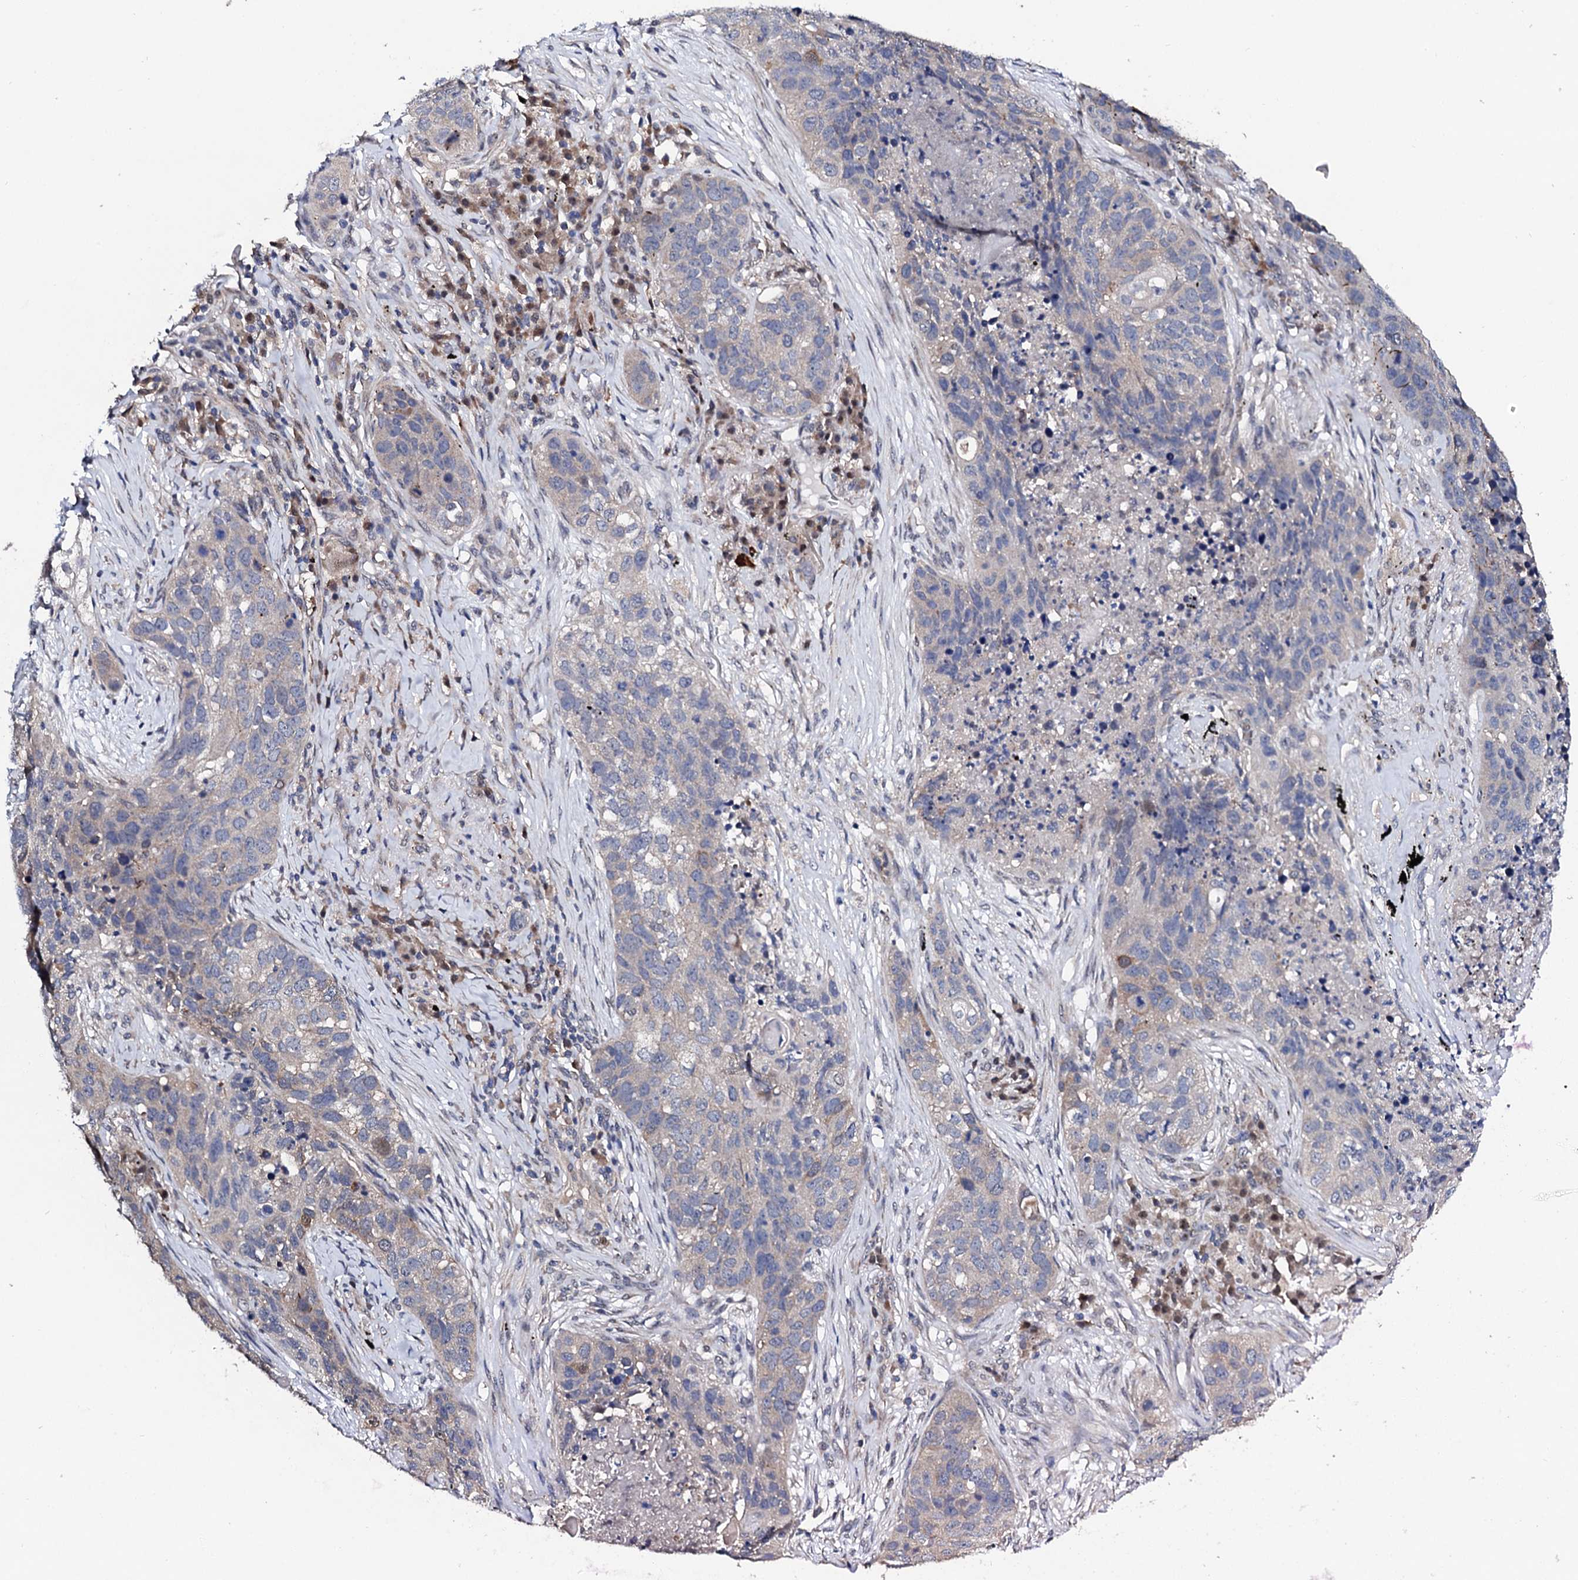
{"staining": {"intensity": "negative", "quantity": "none", "location": "none"}, "tissue": "lung cancer", "cell_type": "Tumor cells", "image_type": "cancer", "snomed": [{"axis": "morphology", "description": "Squamous cell carcinoma, NOS"}, {"axis": "topography", "description": "Lung"}], "caption": "This histopathology image is of lung cancer (squamous cell carcinoma) stained with IHC to label a protein in brown with the nuclei are counter-stained blue. There is no expression in tumor cells.", "gene": "IP6K1", "patient": {"sex": "female", "age": 63}}